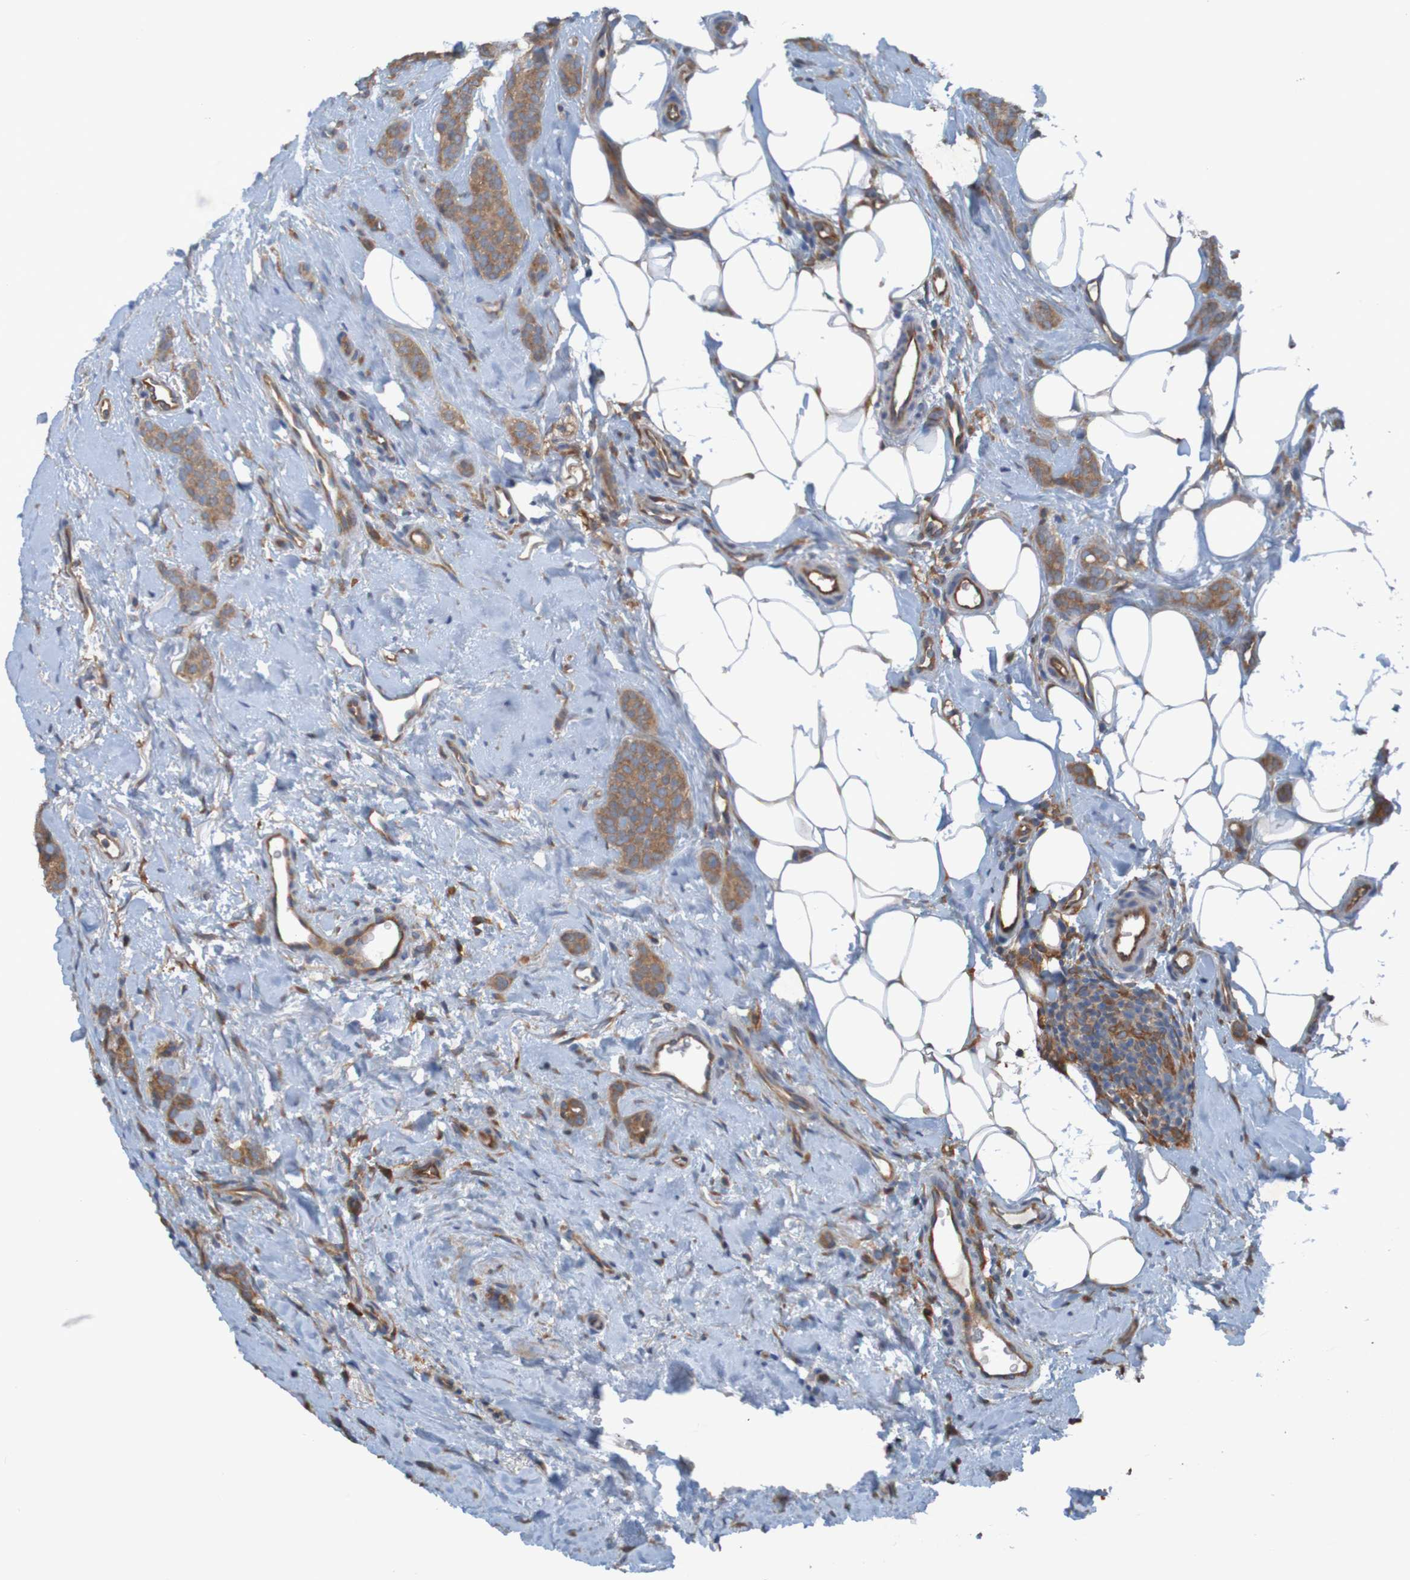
{"staining": {"intensity": "moderate", "quantity": ">75%", "location": "cytoplasmic/membranous"}, "tissue": "breast cancer", "cell_type": "Tumor cells", "image_type": "cancer", "snomed": [{"axis": "morphology", "description": "Lobular carcinoma"}, {"axis": "topography", "description": "Skin"}, {"axis": "topography", "description": "Breast"}], "caption": "Protein staining of lobular carcinoma (breast) tissue displays moderate cytoplasmic/membranous staining in approximately >75% of tumor cells.", "gene": "DNAJC4", "patient": {"sex": "female", "age": 46}}